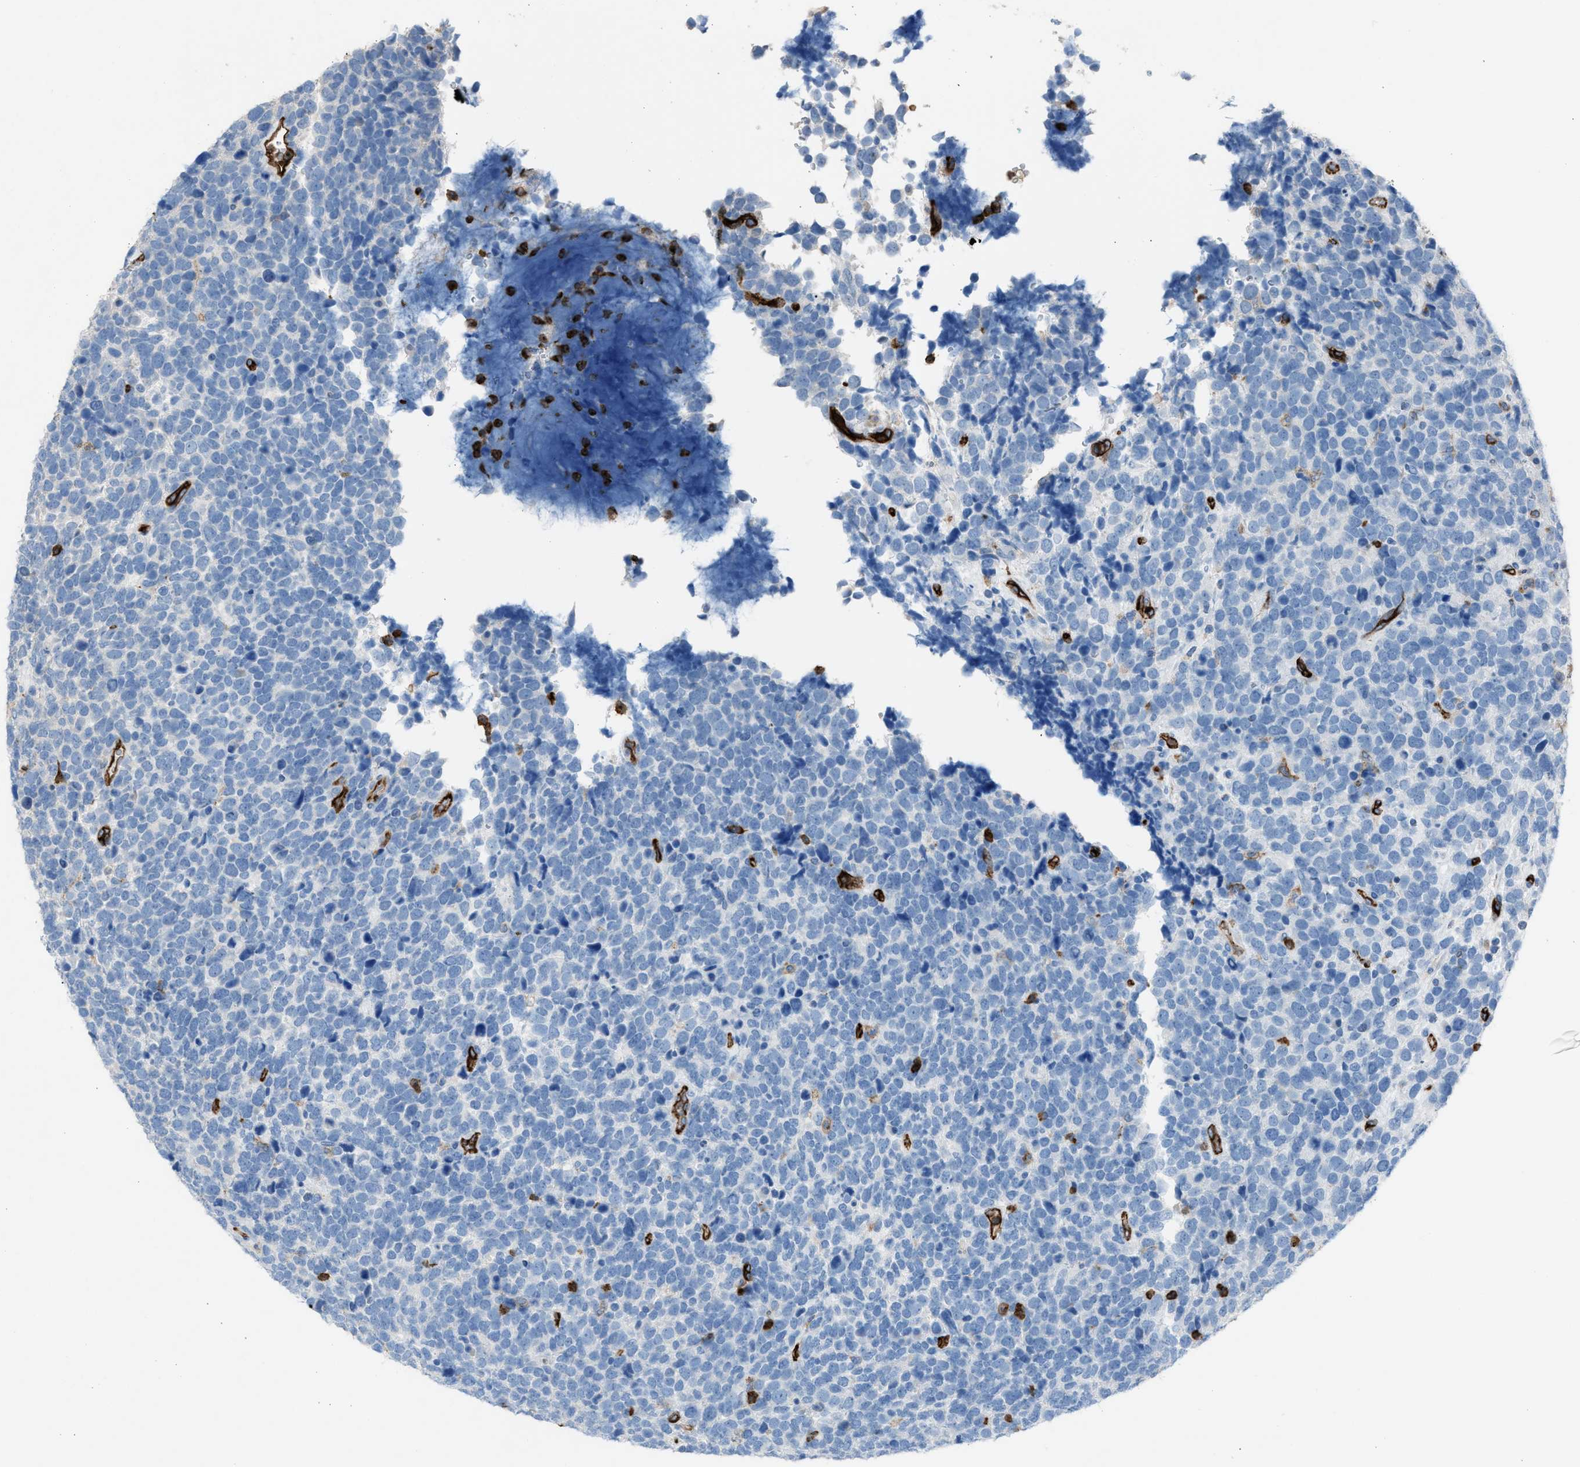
{"staining": {"intensity": "negative", "quantity": "none", "location": "none"}, "tissue": "urothelial cancer", "cell_type": "Tumor cells", "image_type": "cancer", "snomed": [{"axis": "morphology", "description": "Urothelial carcinoma, High grade"}, {"axis": "topography", "description": "Urinary bladder"}], "caption": "Protein analysis of urothelial cancer displays no significant expression in tumor cells.", "gene": "DYSF", "patient": {"sex": "female", "age": 82}}